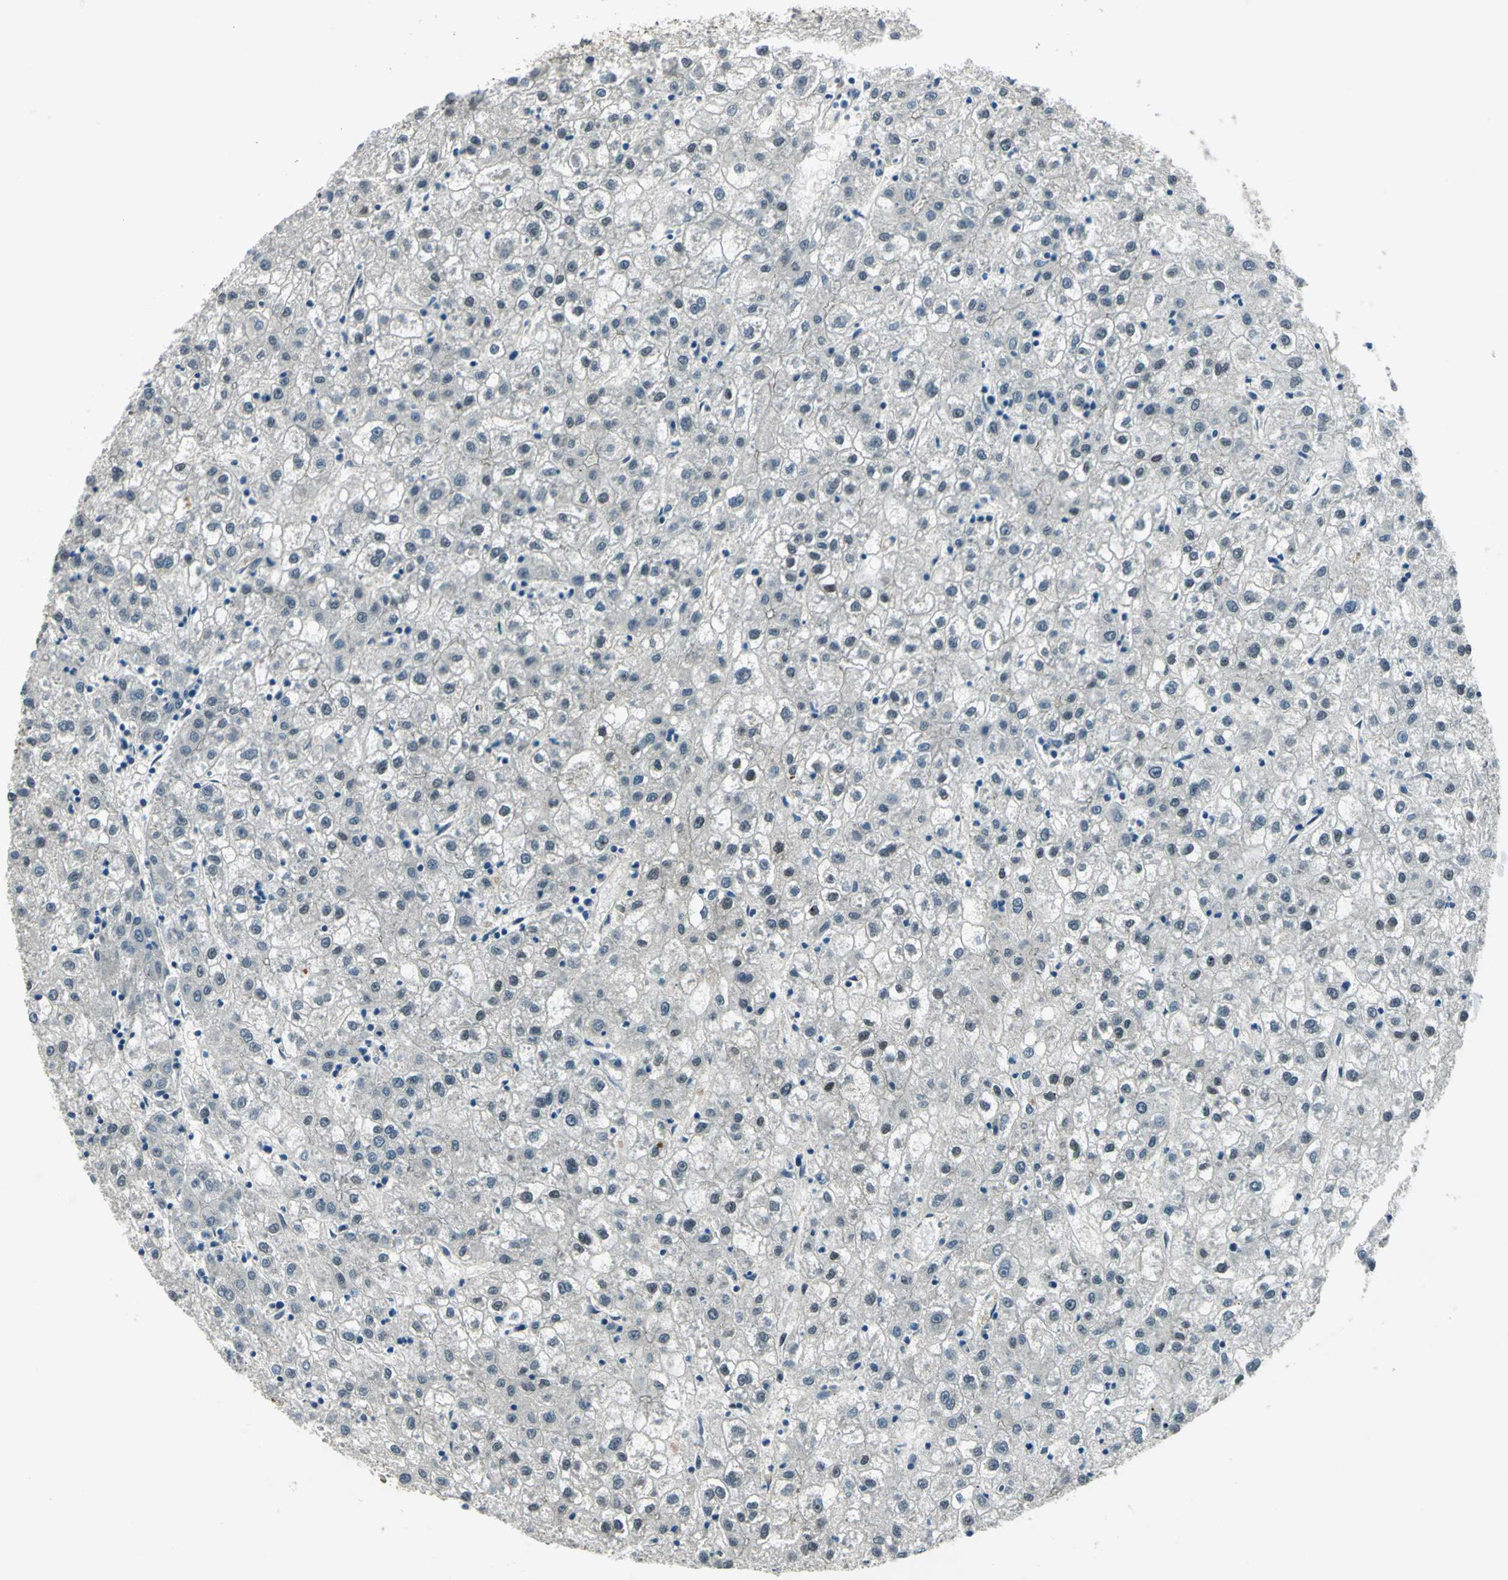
{"staining": {"intensity": "weak", "quantity": "<25%", "location": "nuclear"}, "tissue": "liver cancer", "cell_type": "Tumor cells", "image_type": "cancer", "snomed": [{"axis": "morphology", "description": "Carcinoma, Hepatocellular, NOS"}, {"axis": "topography", "description": "Liver"}], "caption": "Image shows no protein positivity in tumor cells of liver hepatocellular carcinoma tissue. (Brightfield microscopy of DAB (3,3'-diaminobenzidine) immunohistochemistry (IHC) at high magnification).", "gene": "NFIA", "patient": {"sex": "male", "age": 72}}